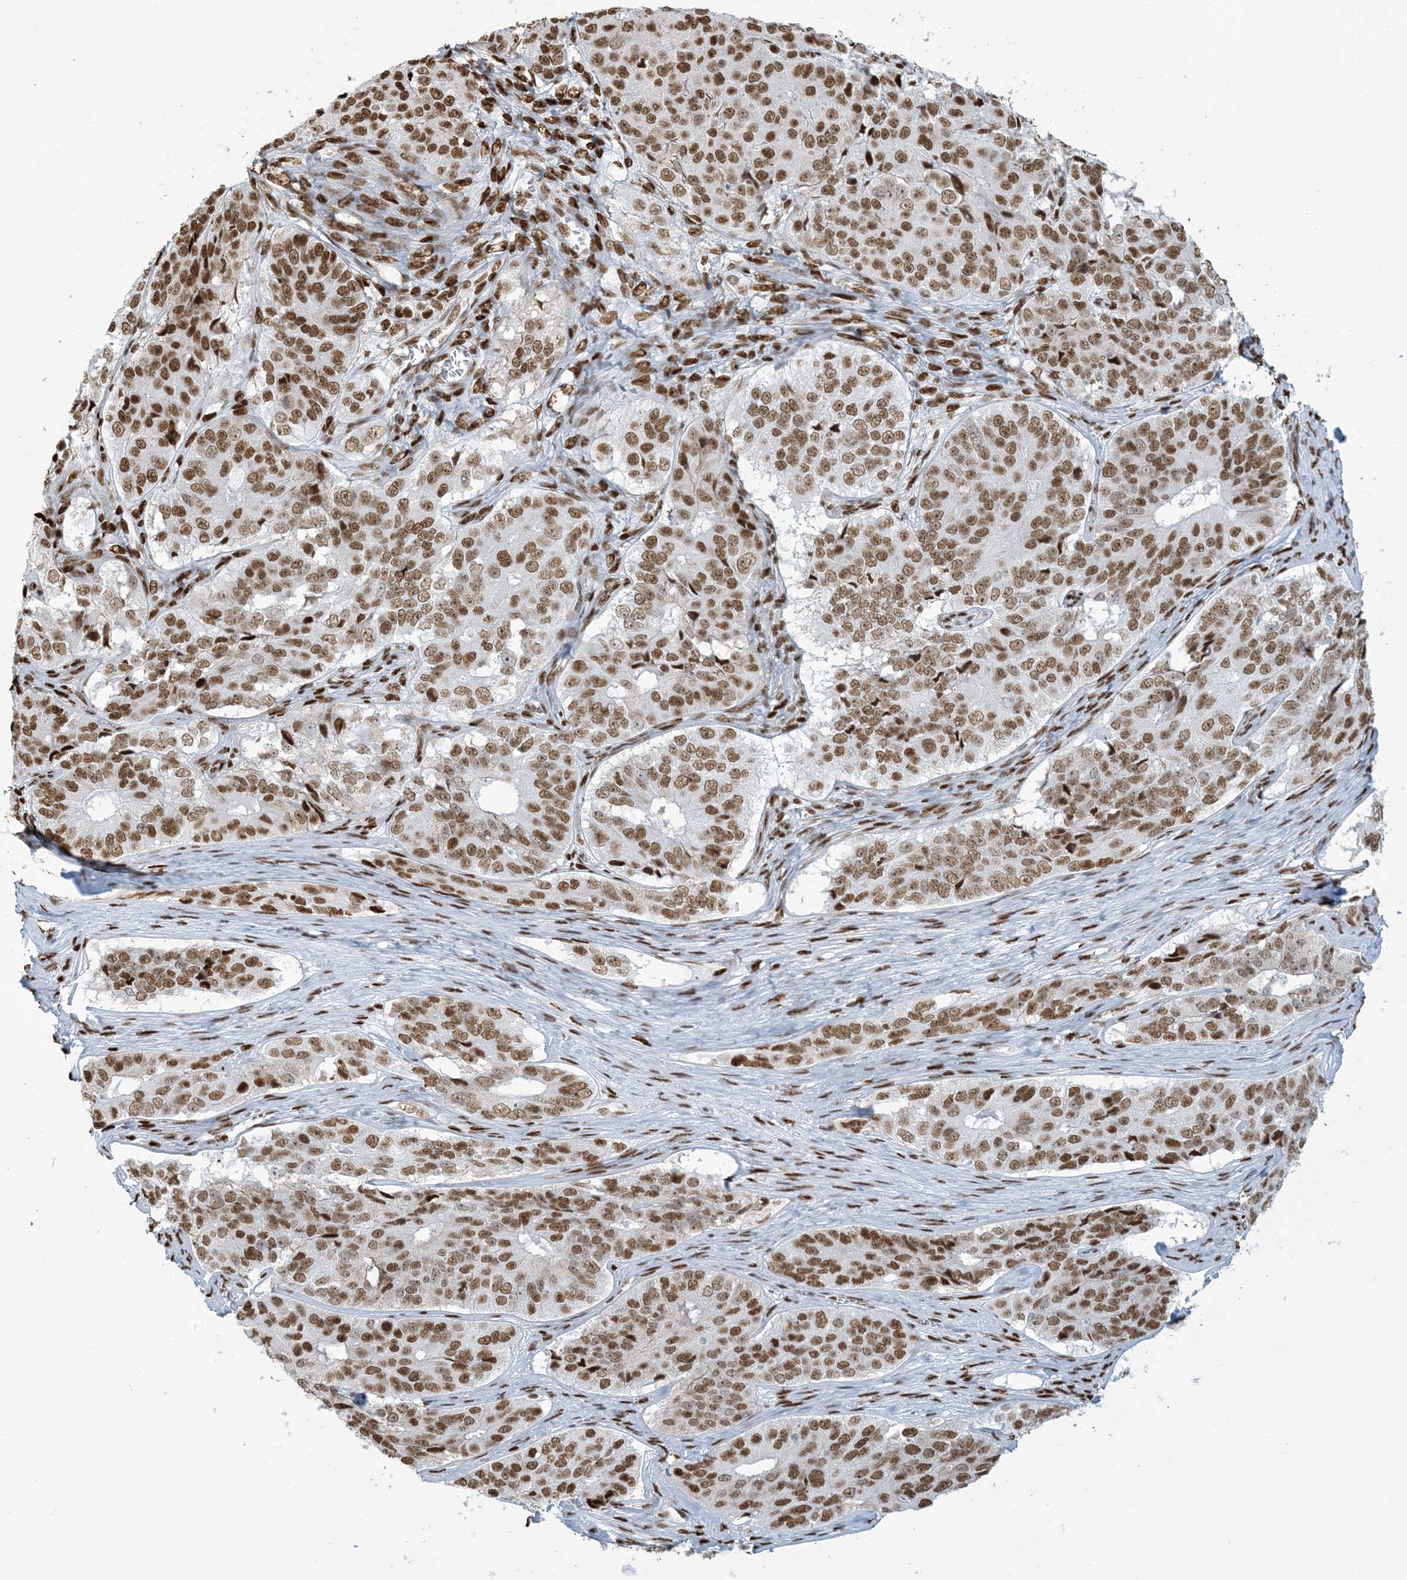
{"staining": {"intensity": "moderate", "quantity": ">75%", "location": "nuclear"}, "tissue": "ovarian cancer", "cell_type": "Tumor cells", "image_type": "cancer", "snomed": [{"axis": "morphology", "description": "Carcinoma, endometroid"}, {"axis": "topography", "description": "Ovary"}], "caption": "DAB immunohistochemical staining of ovarian cancer demonstrates moderate nuclear protein staining in about >75% of tumor cells.", "gene": "STAG1", "patient": {"sex": "female", "age": 51}}